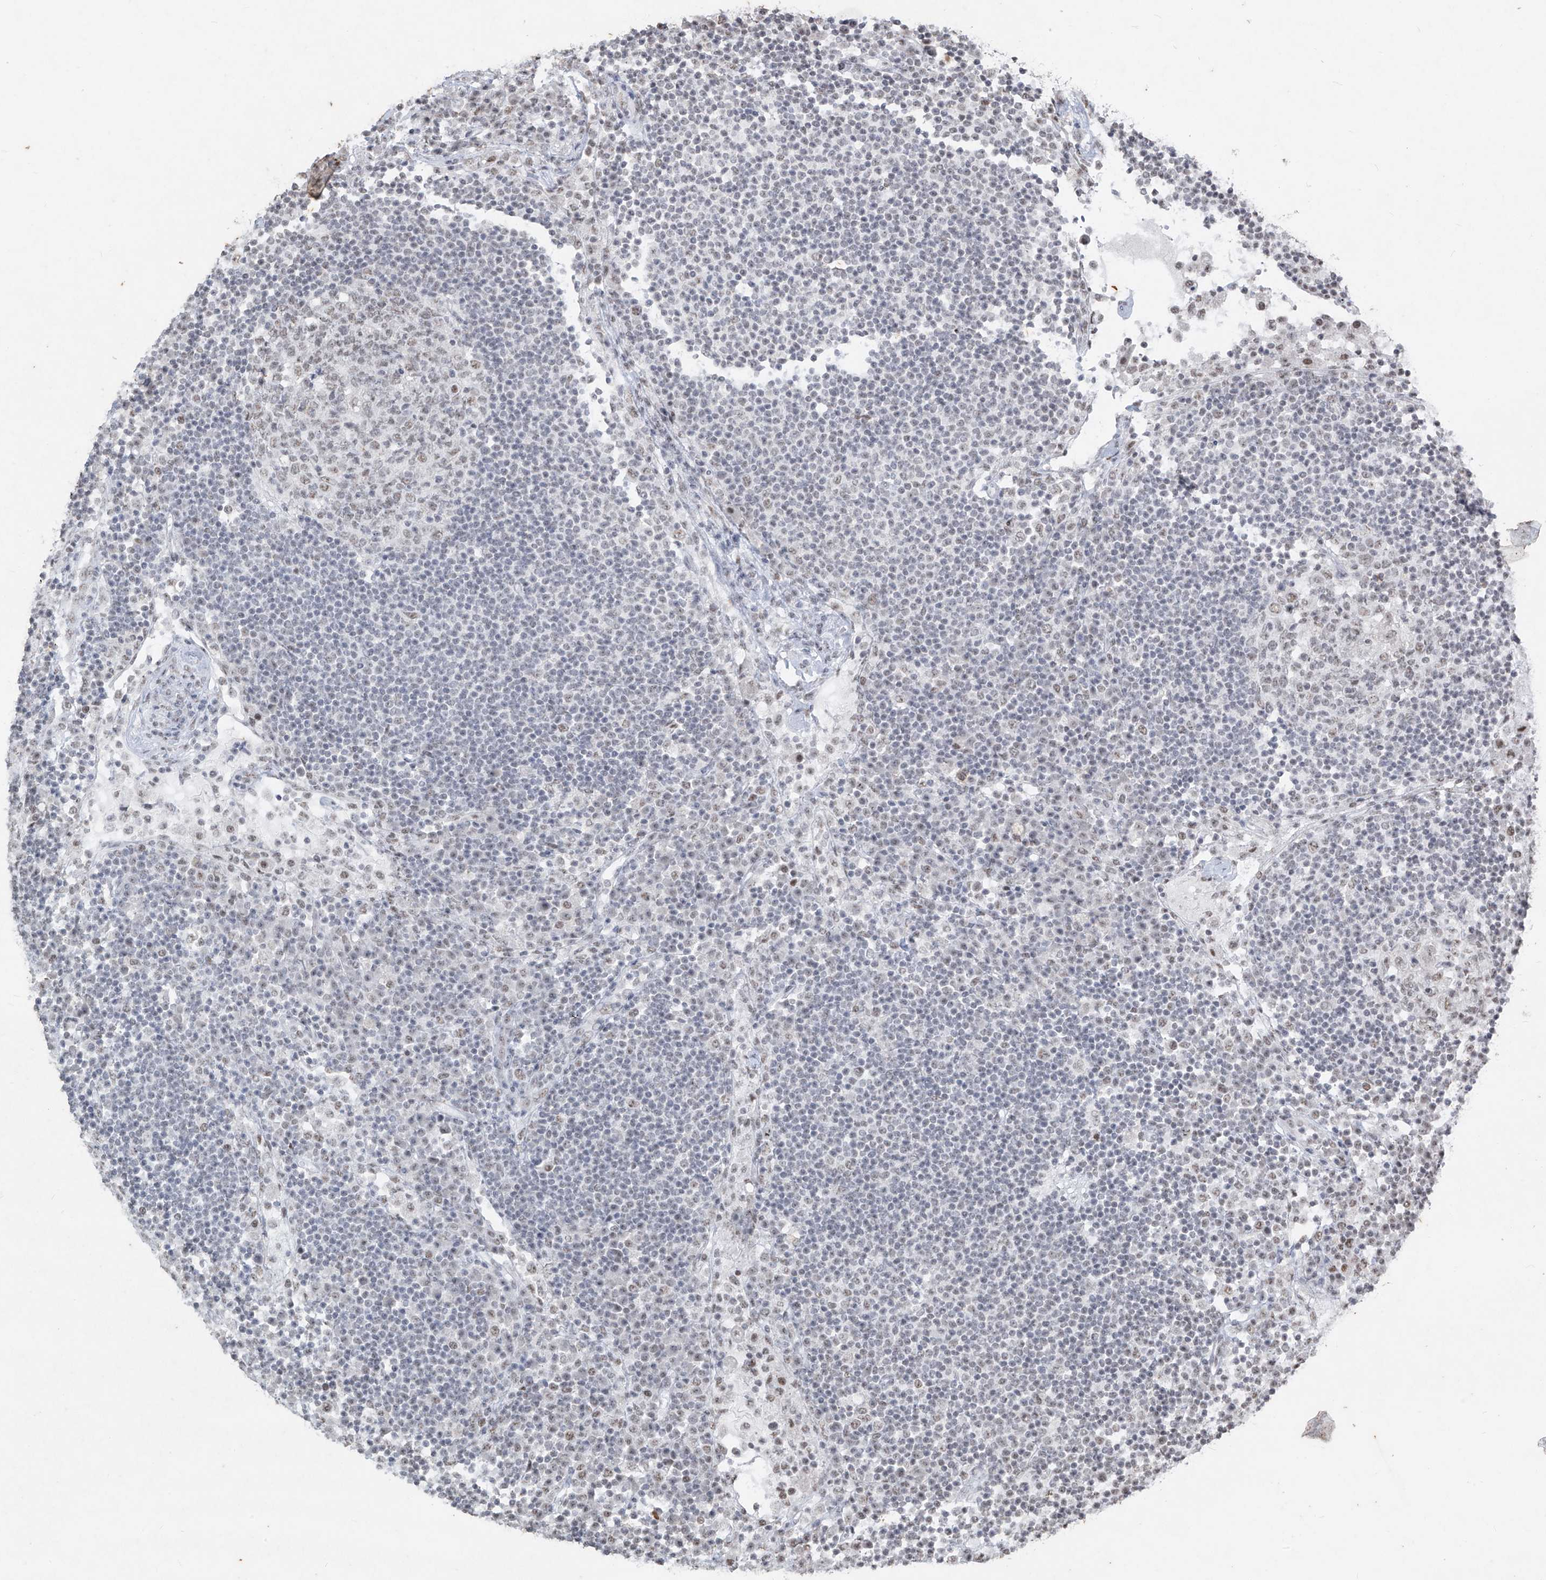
{"staining": {"intensity": "weak", "quantity": "25%-75%", "location": "nuclear"}, "tissue": "lymph node", "cell_type": "Germinal center cells", "image_type": "normal", "snomed": [{"axis": "morphology", "description": "Normal tissue, NOS"}, {"axis": "topography", "description": "Lymph node"}], "caption": "Lymph node stained with immunohistochemistry shows weak nuclear positivity in approximately 25%-75% of germinal center cells. The protein is stained brown, and the nuclei are stained in blue (DAB IHC with brightfield microscopy, high magnification).", "gene": "TFEC", "patient": {"sex": "female", "age": 53}}